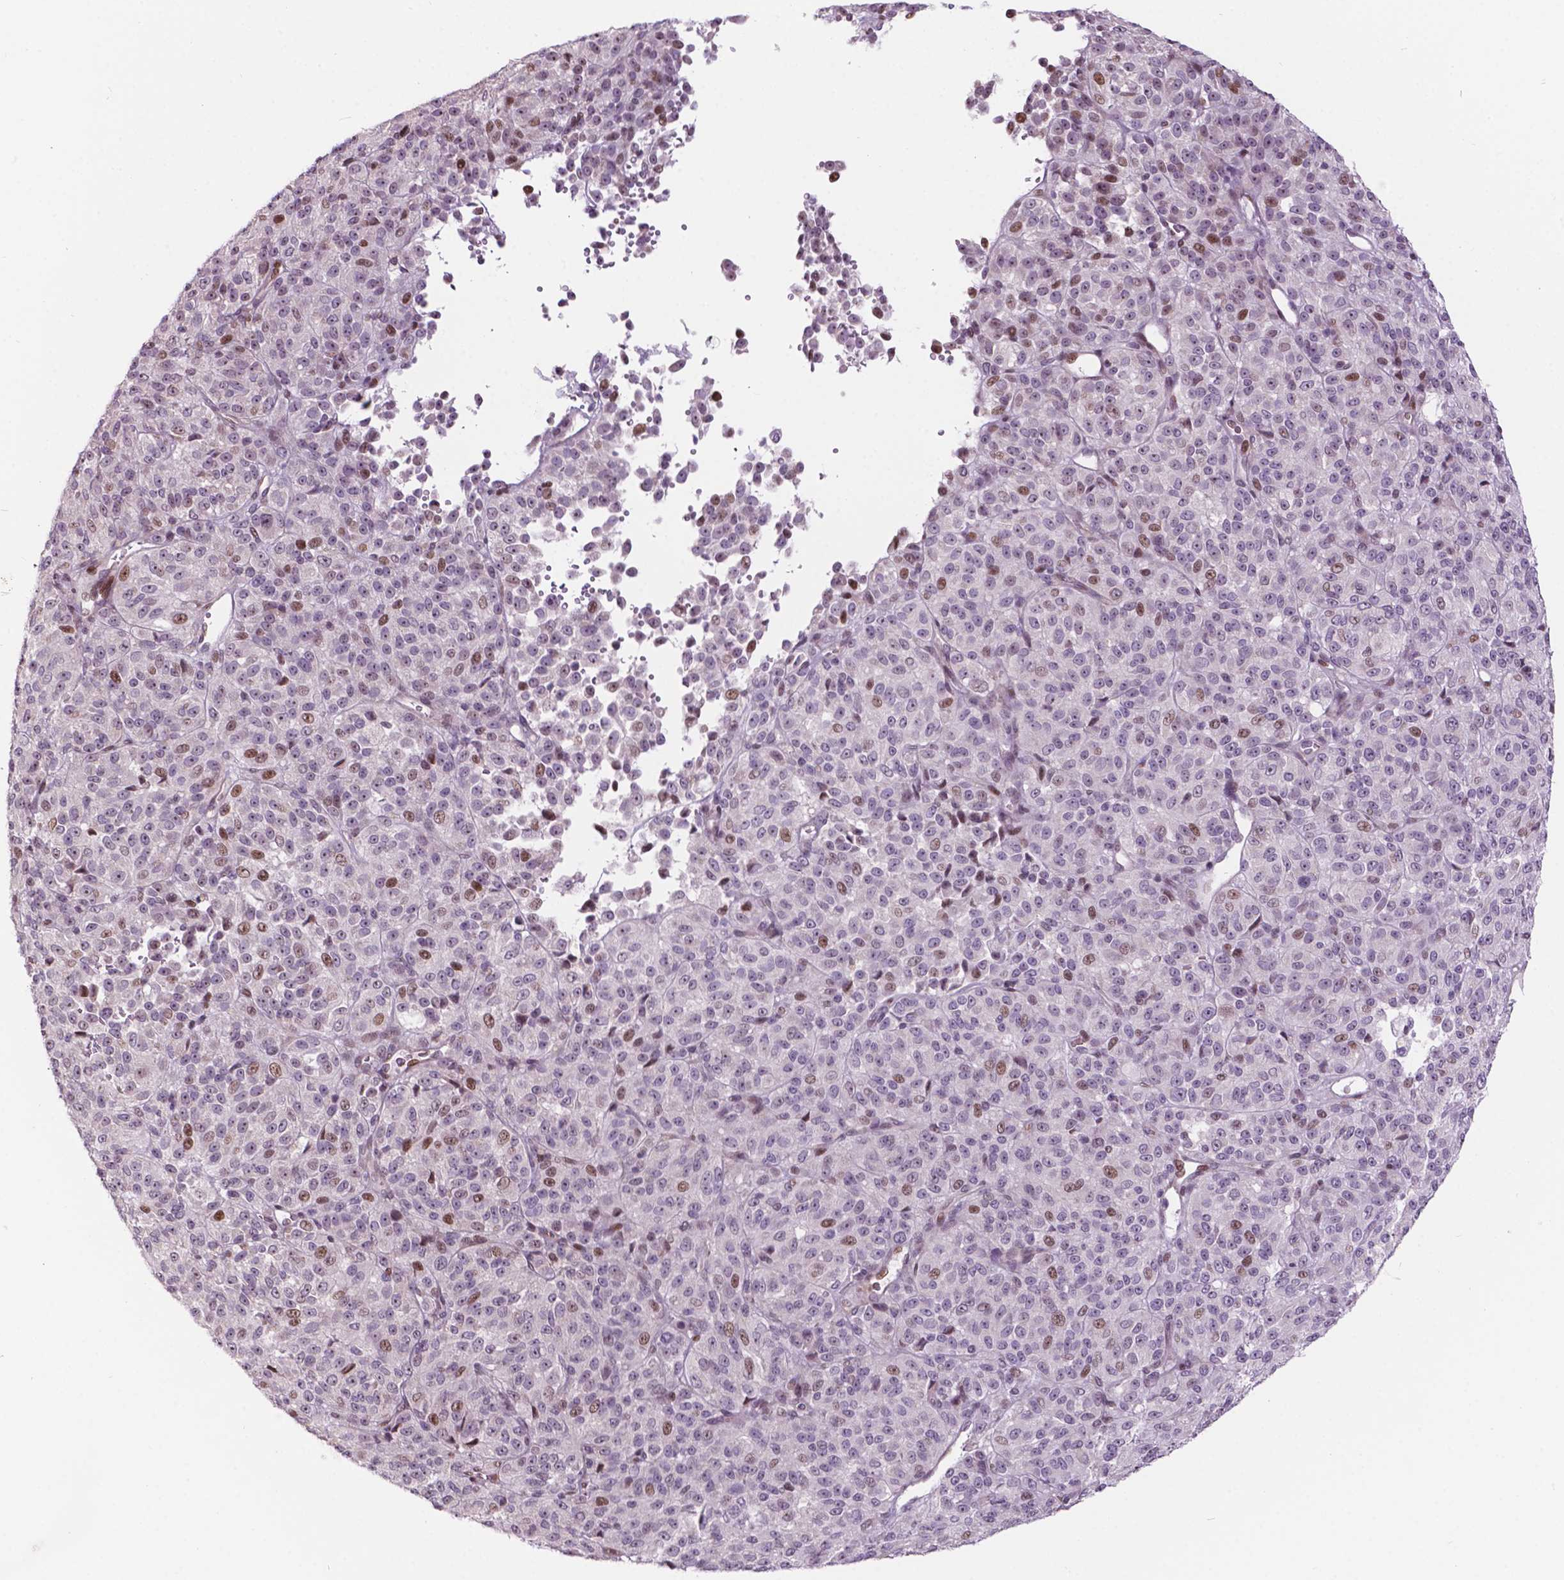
{"staining": {"intensity": "weak", "quantity": "<25%", "location": "nuclear"}, "tissue": "melanoma", "cell_type": "Tumor cells", "image_type": "cancer", "snomed": [{"axis": "morphology", "description": "Malignant melanoma, Metastatic site"}, {"axis": "topography", "description": "Brain"}], "caption": "Histopathology image shows no significant protein expression in tumor cells of melanoma. (DAB (3,3'-diaminobenzidine) immunohistochemistry (IHC) with hematoxylin counter stain).", "gene": "PTPN18", "patient": {"sex": "female", "age": 56}}